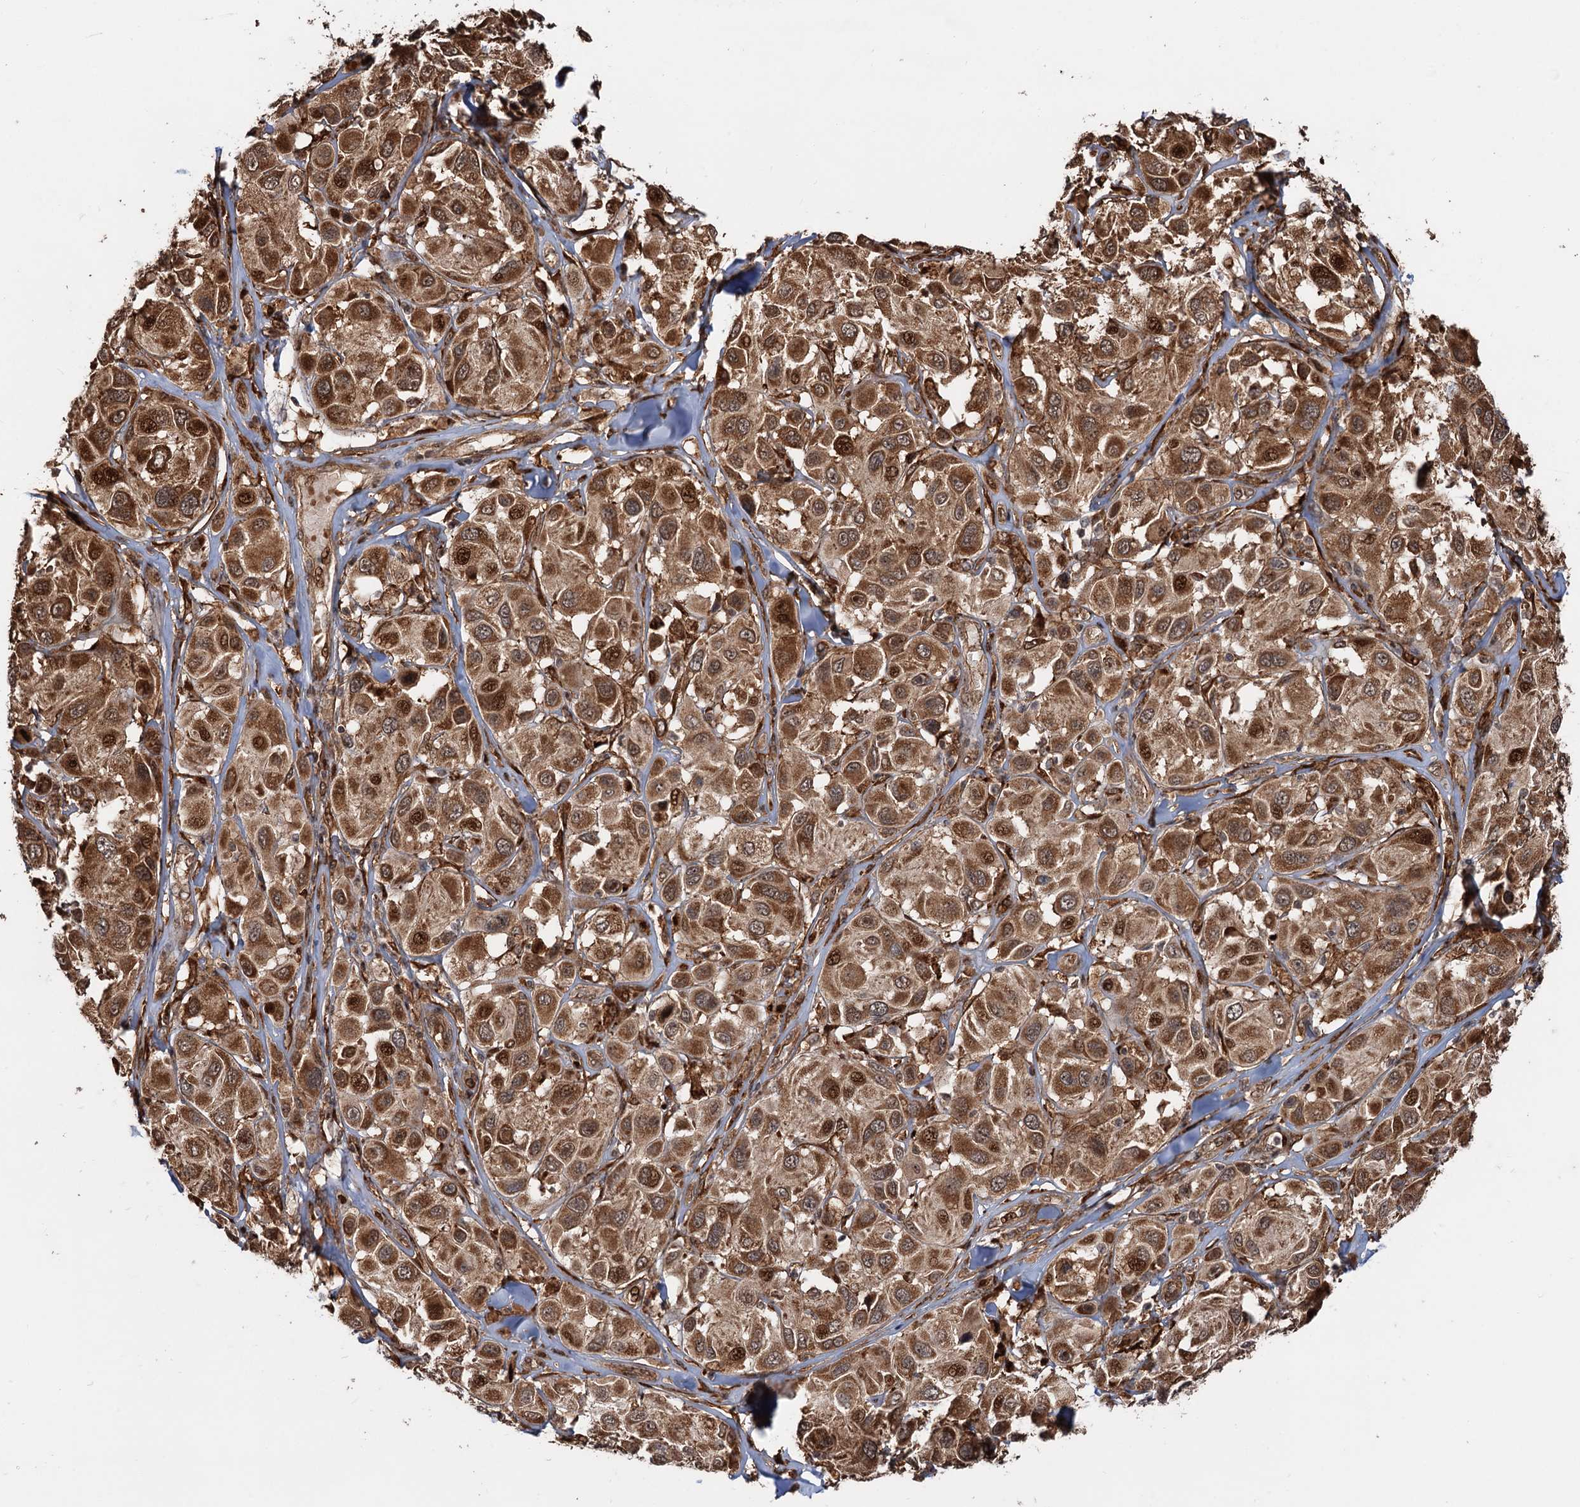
{"staining": {"intensity": "strong", "quantity": ">75%", "location": "cytoplasmic/membranous,nuclear"}, "tissue": "melanoma", "cell_type": "Tumor cells", "image_type": "cancer", "snomed": [{"axis": "morphology", "description": "Malignant melanoma, Metastatic site"}, {"axis": "topography", "description": "Skin"}], "caption": "A histopathology image showing strong cytoplasmic/membranous and nuclear staining in about >75% of tumor cells in melanoma, as visualized by brown immunohistochemical staining.", "gene": "SNRNP25", "patient": {"sex": "male", "age": 41}}